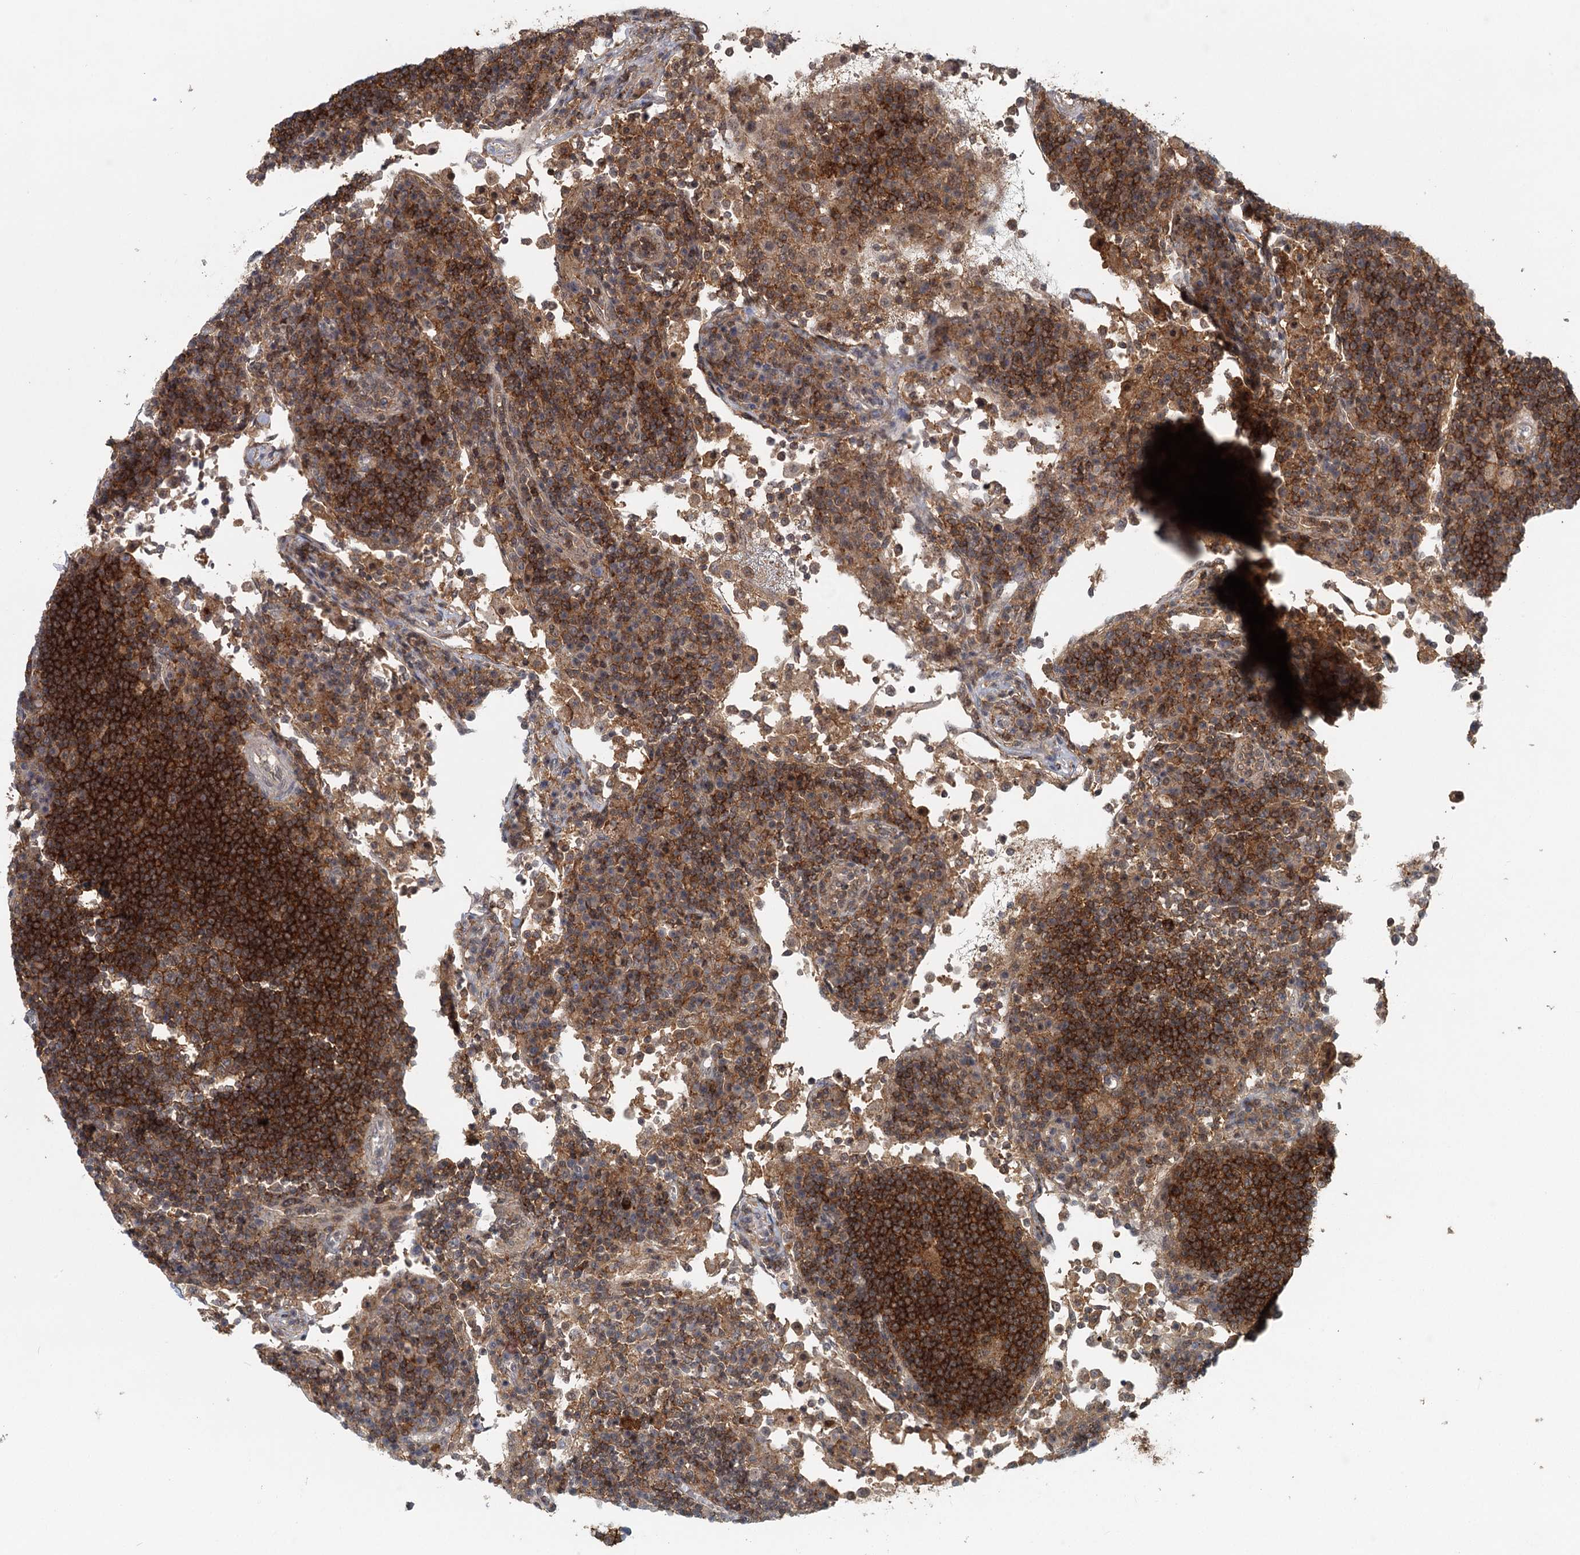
{"staining": {"intensity": "moderate", "quantity": ">75%", "location": "cytoplasmic/membranous"}, "tissue": "lymph node", "cell_type": "Germinal center cells", "image_type": "normal", "snomed": [{"axis": "morphology", "description": "Normal tissue, NOS"}, {"axis": "topography", "description": "Lymph node"}], "caption": "Immunohistochemistry (IHC) of normal lymph node reveals medium levels of moderate cytoplasmic/membranous expression in about >75% of germinal center cells.", "gene": "CDC42SE2", "patient": {"sex": "female", "age": 53}}